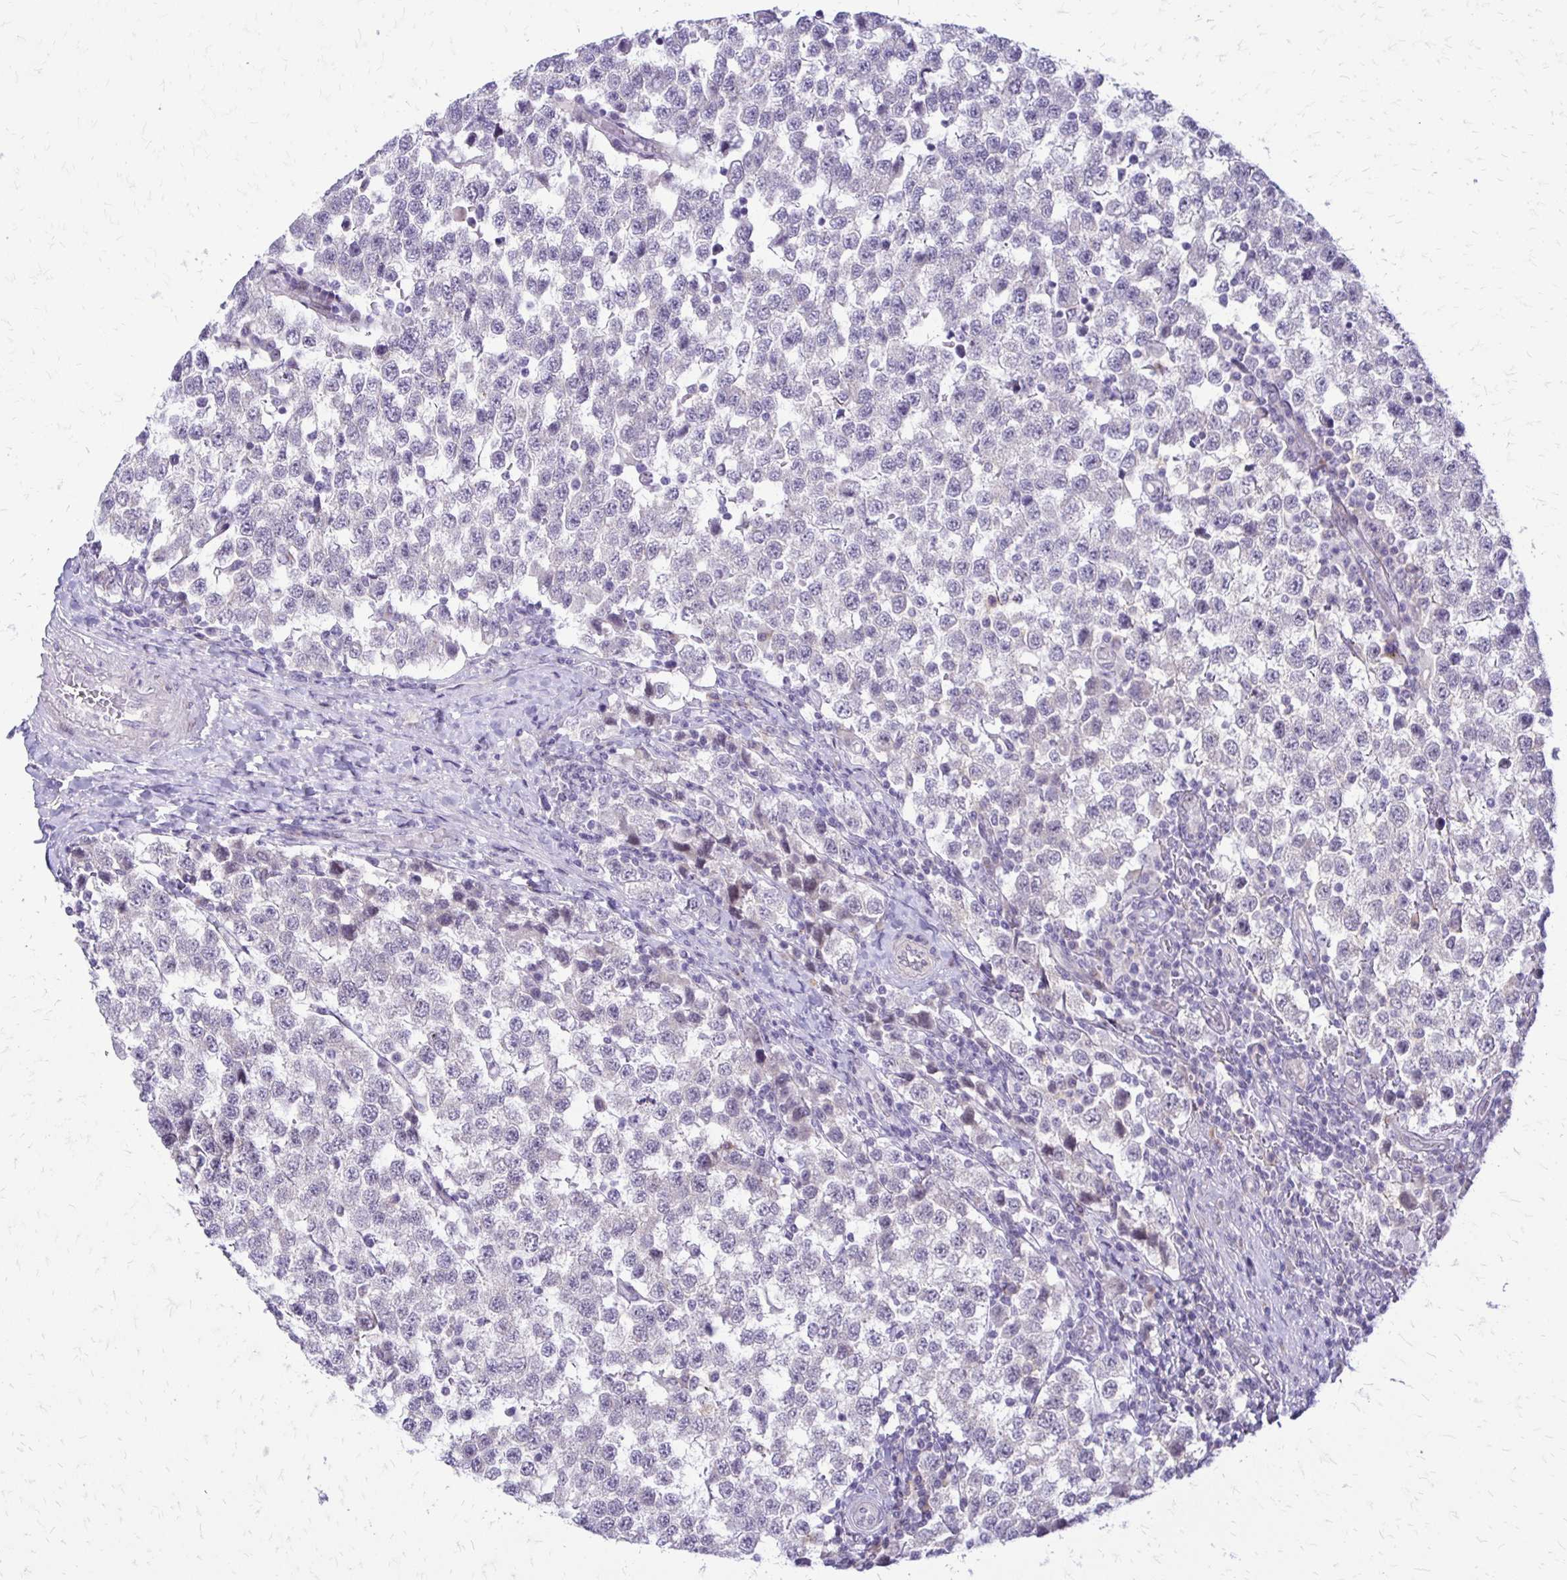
{"staining": {"intensity": "negative", "quantity": "none", "location": "none"}, "tissue": "testis cancer", "cell_type": "Tumor cells", "image_type": "cancer", "snomed": [{"axis": "morphology", "description": "Seminoma, NOS"}, {"axis": "topography", "description": "Testis"}], "caption": "High magnification brightfield microscopy of testis seminoma stained with DAB (3,3'-diaminobenzidine) (brown) and counterstained with hematoxylin (blue): tumor cells show no significant positivity. (DAB (3,3'-diaminobenzidine) immunohistochemistry (IHC), high magnification).", "gene": "EPYC", "patient": {"sex": "male", "age": 34}}